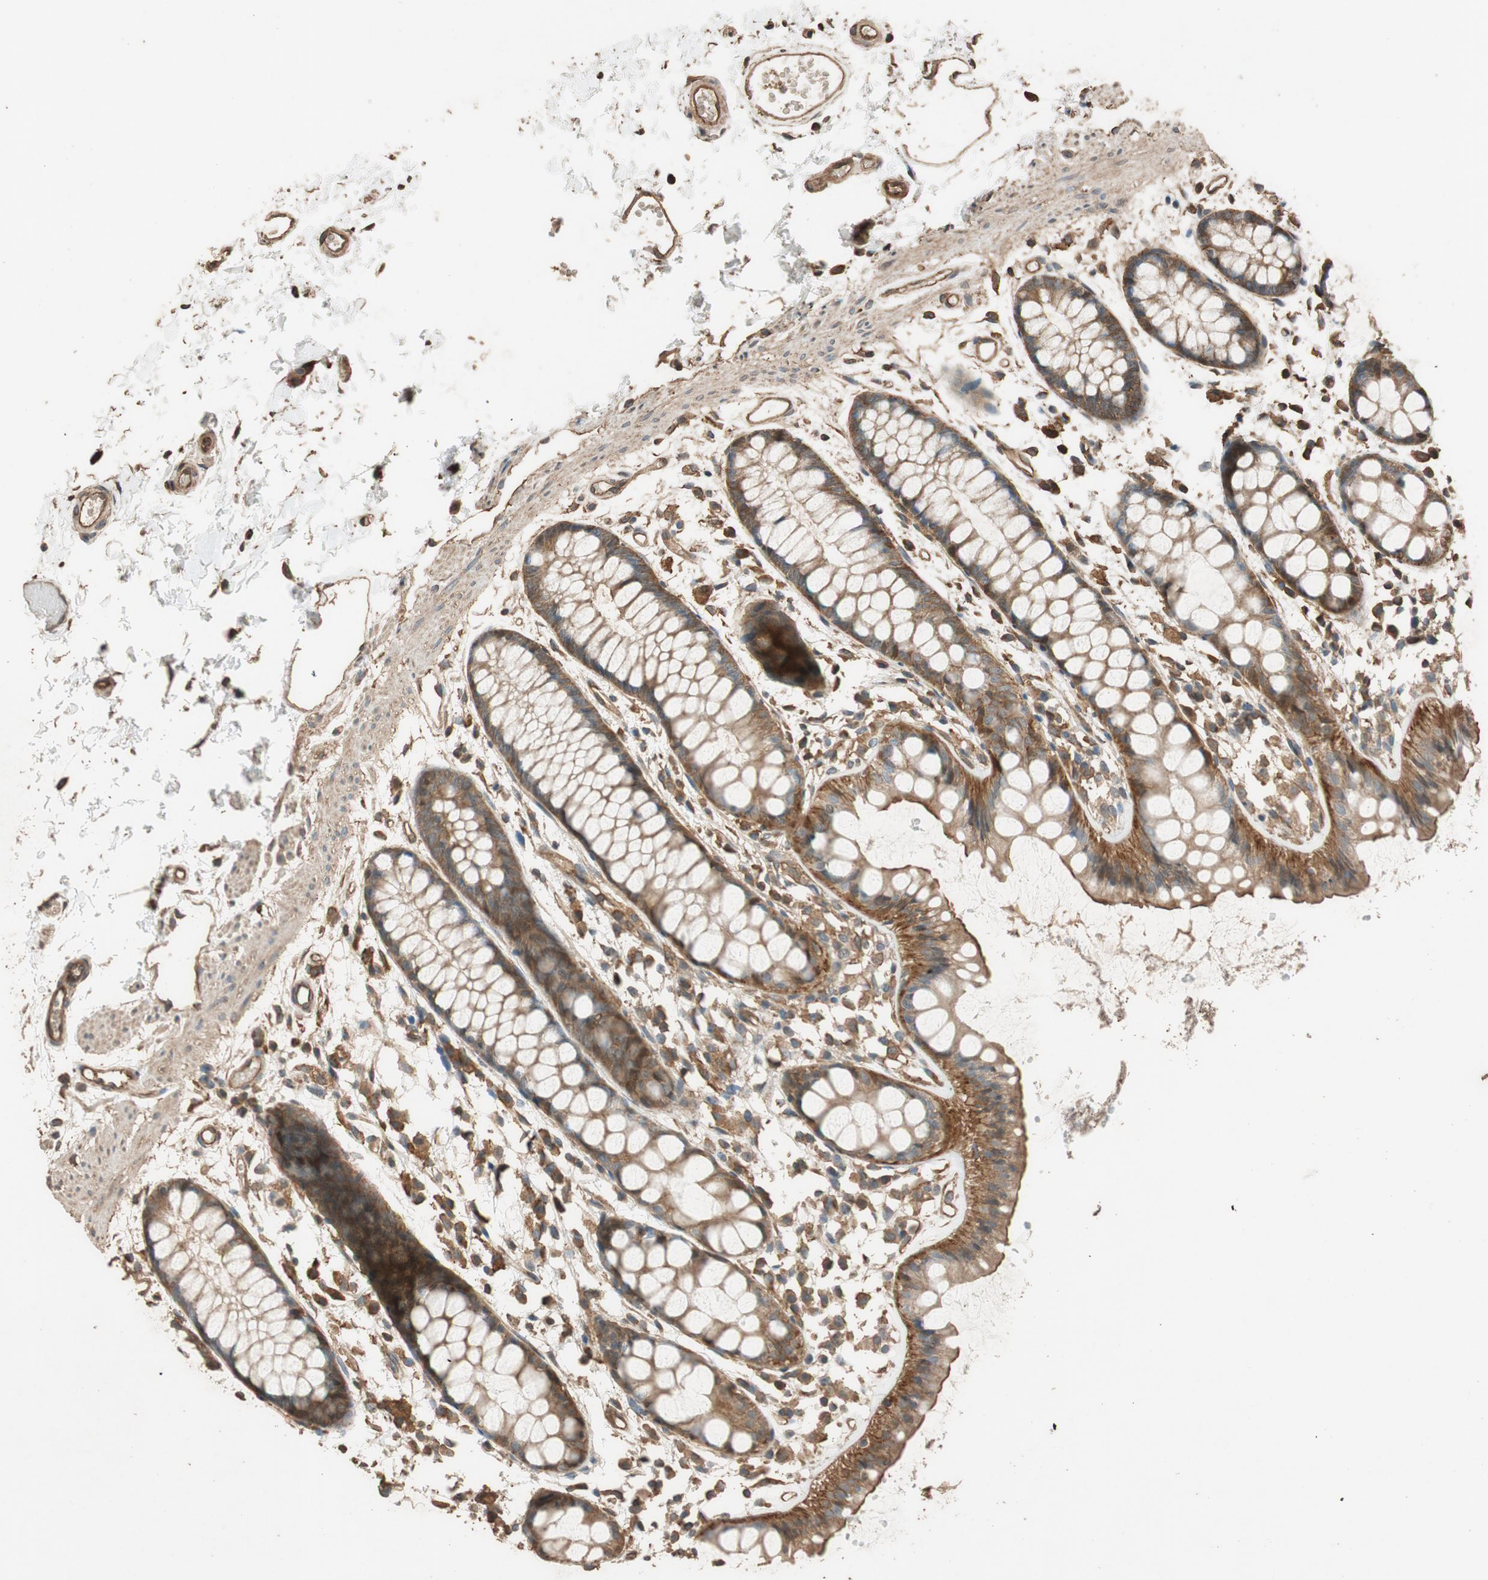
{"staining": {"intensity": "moderate", "quantity": ">75%", "location": "cytoplasmic/membranous"}, "tissue": "rectum", "cell_type": "Glandular cells", "image_type": "normal", "snomed": [{"axis": "morphology", "description": "Normal tissue, NOS"}, {"axis": "topography", "description": "Rectum"}], "caption": "High-magnification brightfield microscopy of unremarkable rectum stained with DAB (brown) and counterstained with hematoxylin (blue). glandular cells exhibit moderate cytoplasmic/membranous expression is present in about>75% of cells.", "gene": "MST1R", "patient": {"sex": "female", "age": 66}}